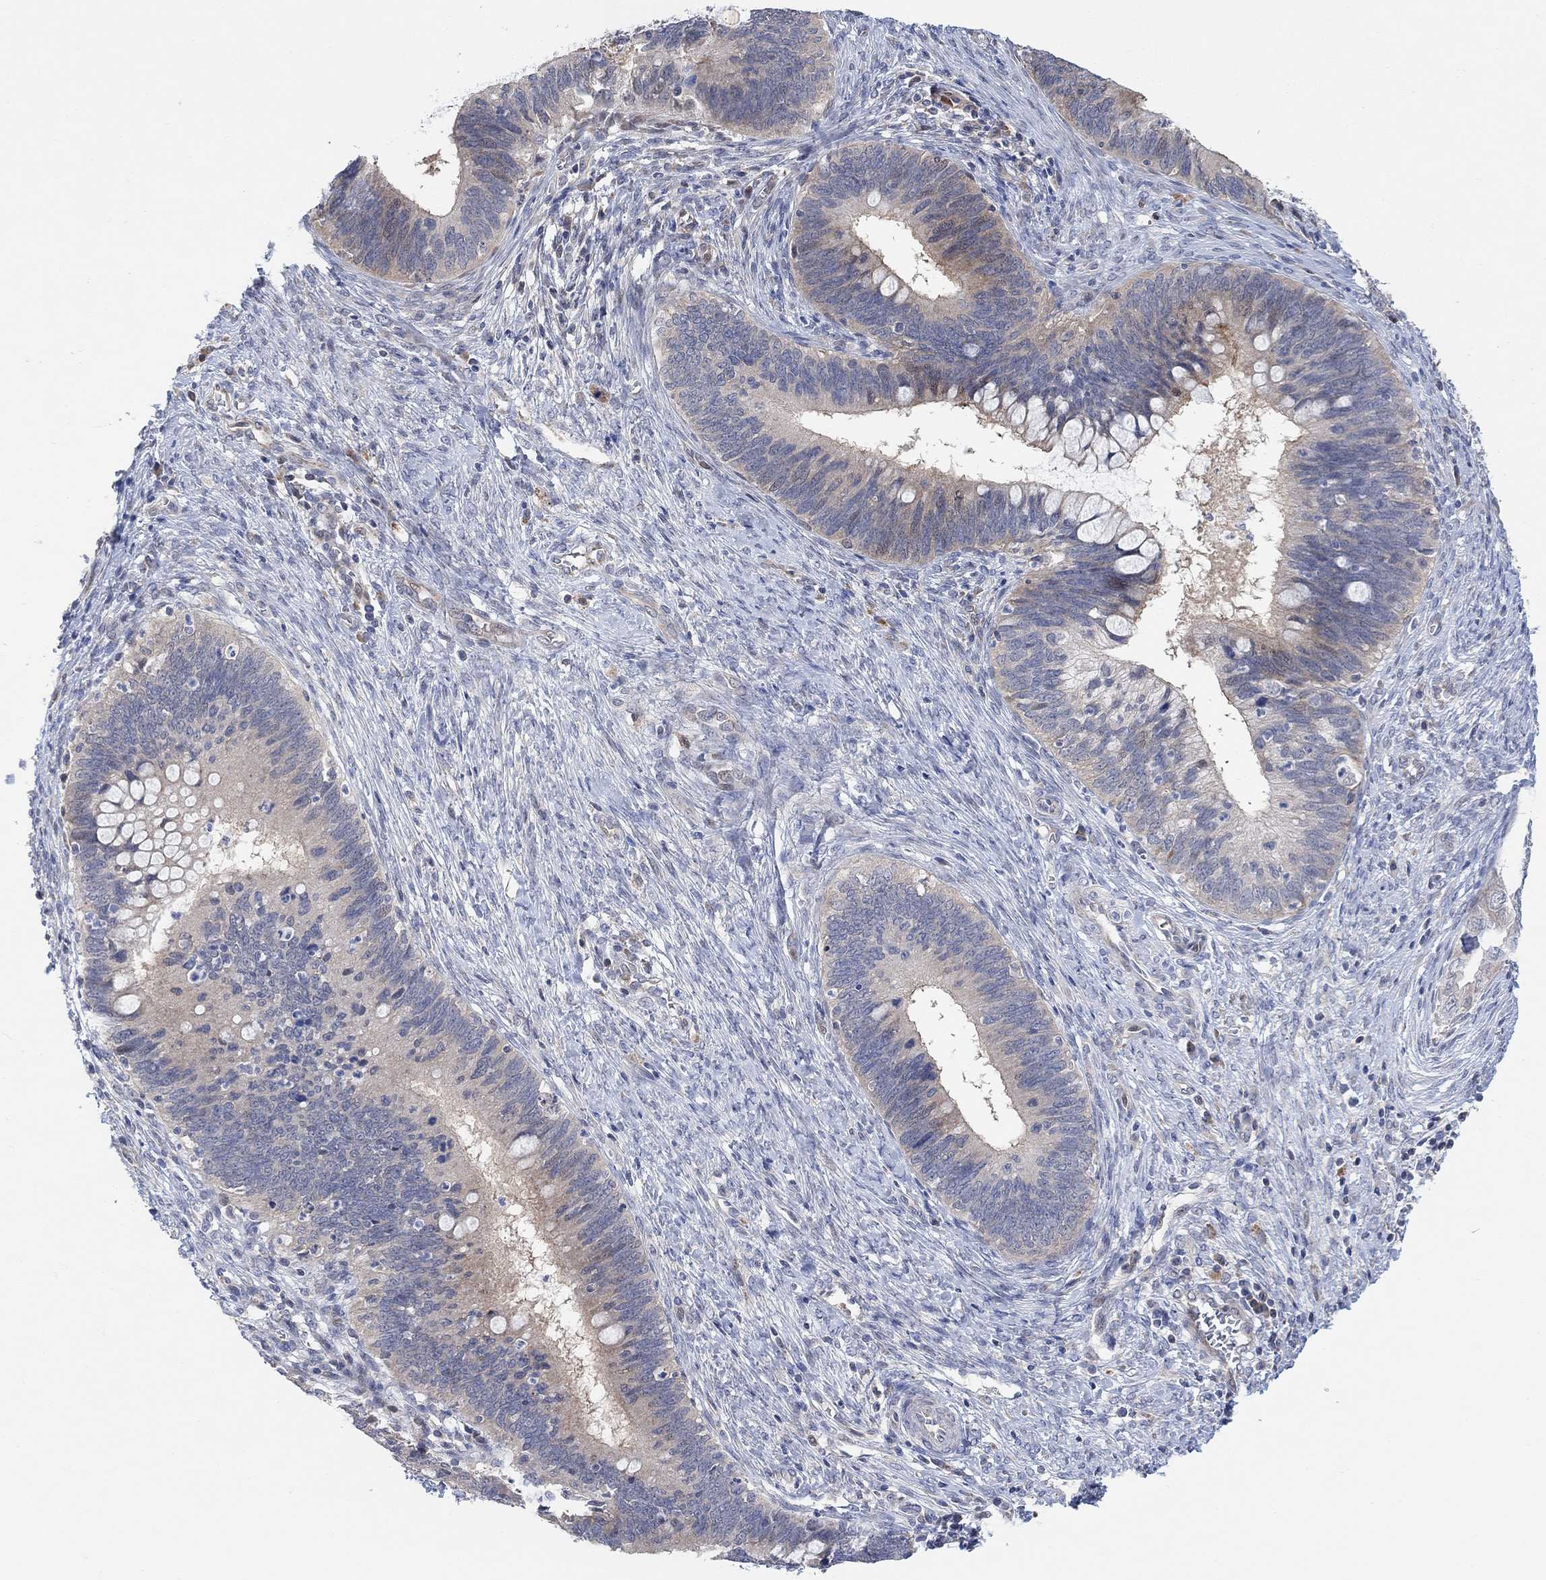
{"staining": {"intensity": "moderate", "quantity": "<25%", "location": "cytoplasmic/membranous"}, "tissue": "cervical cancer", "cell_type": "Tumor cells", "image_type": "cancer", "snomed": [{"axis": "morphology", "description": "Adenocarcinoma, NOS"}, {"axis": "topography", "description": "Cervix"}], "caption": "Approximately <25% of tumor cells in human cervical cancer show moderate cytoplasmic/membranous protein staining as visualized by brown immunohistochemical staining.", "gene": "CNTF", "patient": {"sex": "female", "age": 42}}